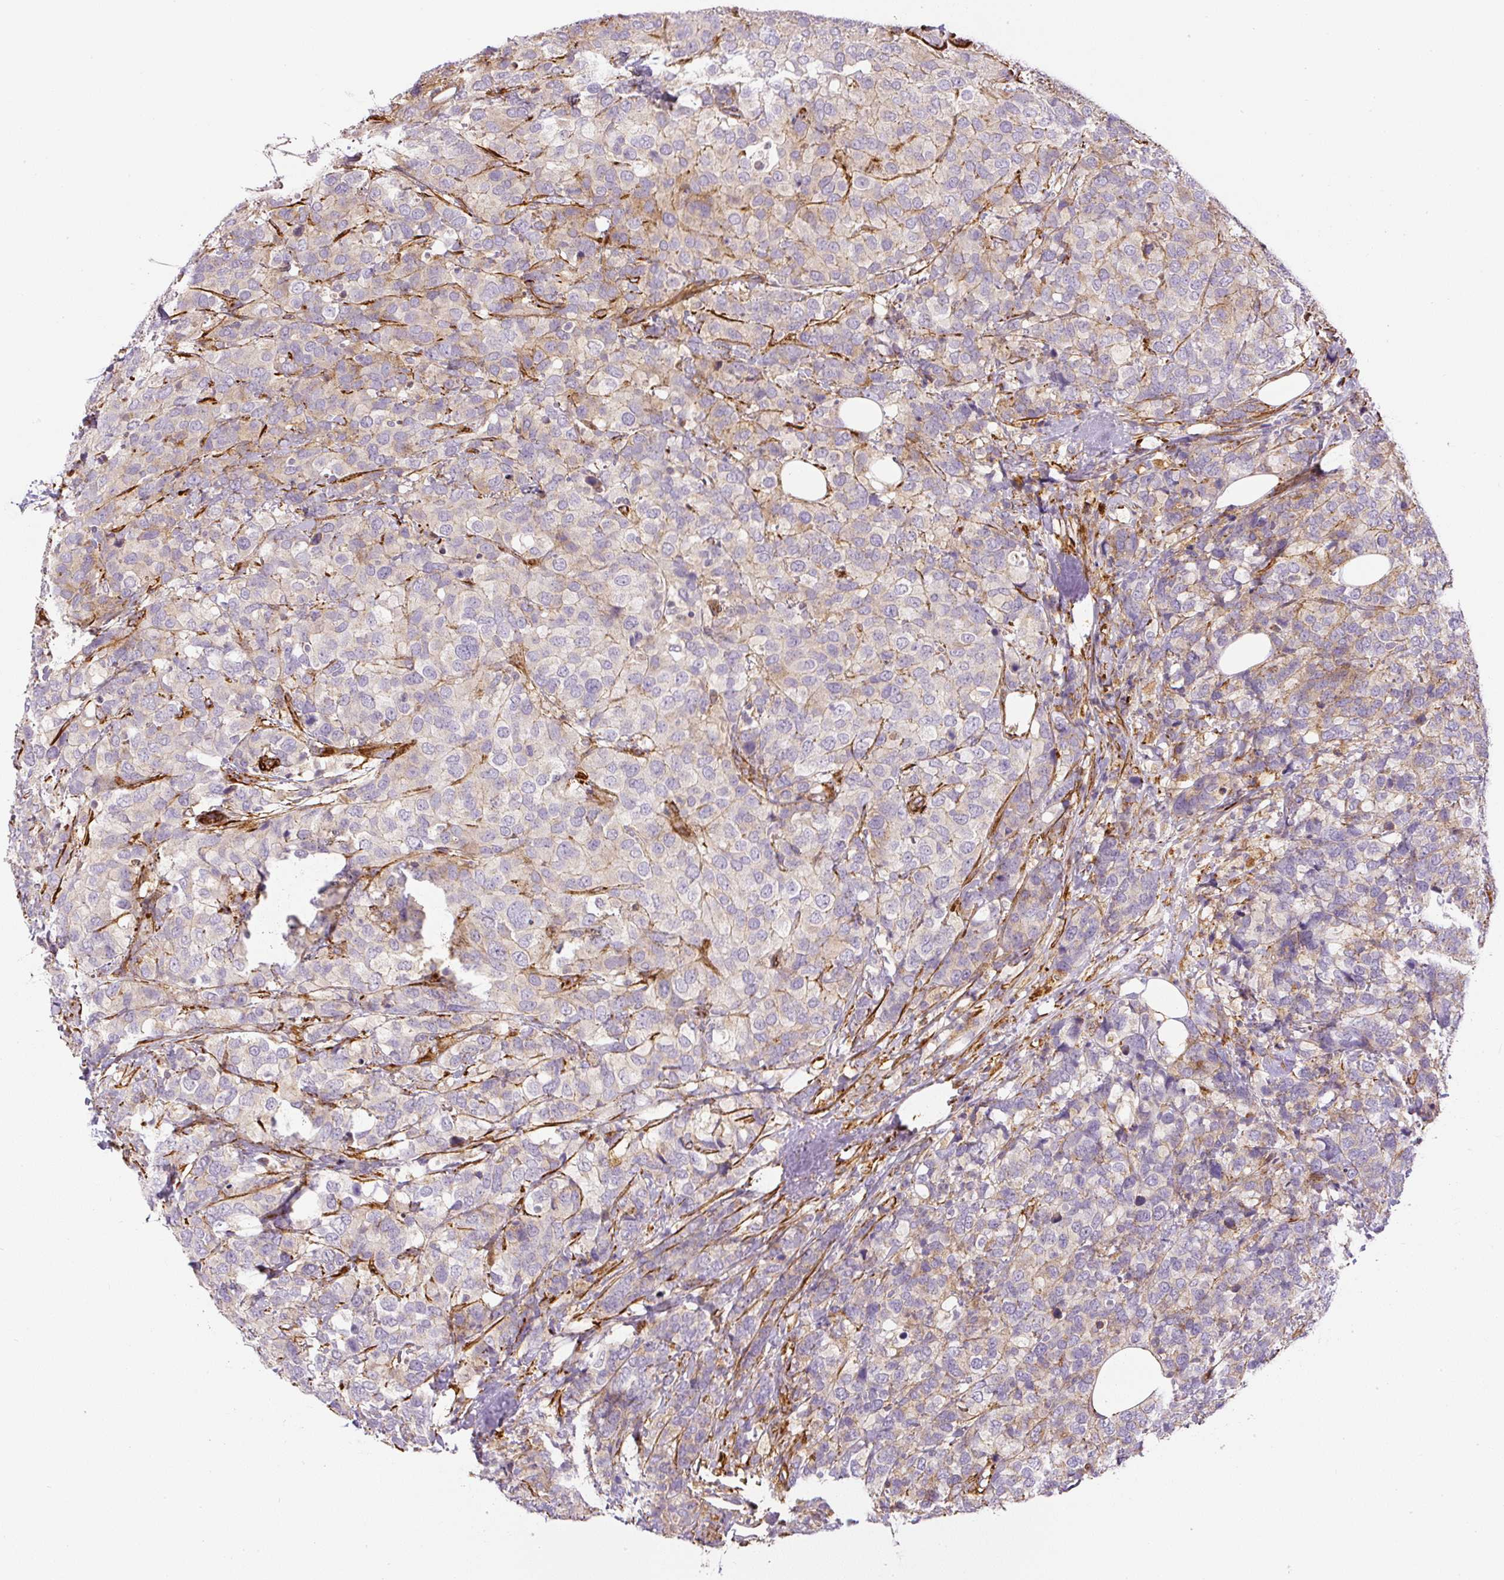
{"staining": {"intensity": "weak", "quantity": "<25%", "location": "cytoplasmic/membranous"}, "tissue": "breast cancer", "cell_type": "Tumor cells", "image_type": "cancer", "snomed": [{"axis": "morphology", "description": "Lobular carcinoma"}, {"axis": "topography", "description": "Breast"}], "caption": "A histopathology image of human breast lobular carcinoma is negative for staining in tumor cells.", "gene": "MYL12A", "patient": {"sex": "female", "age": 59}}